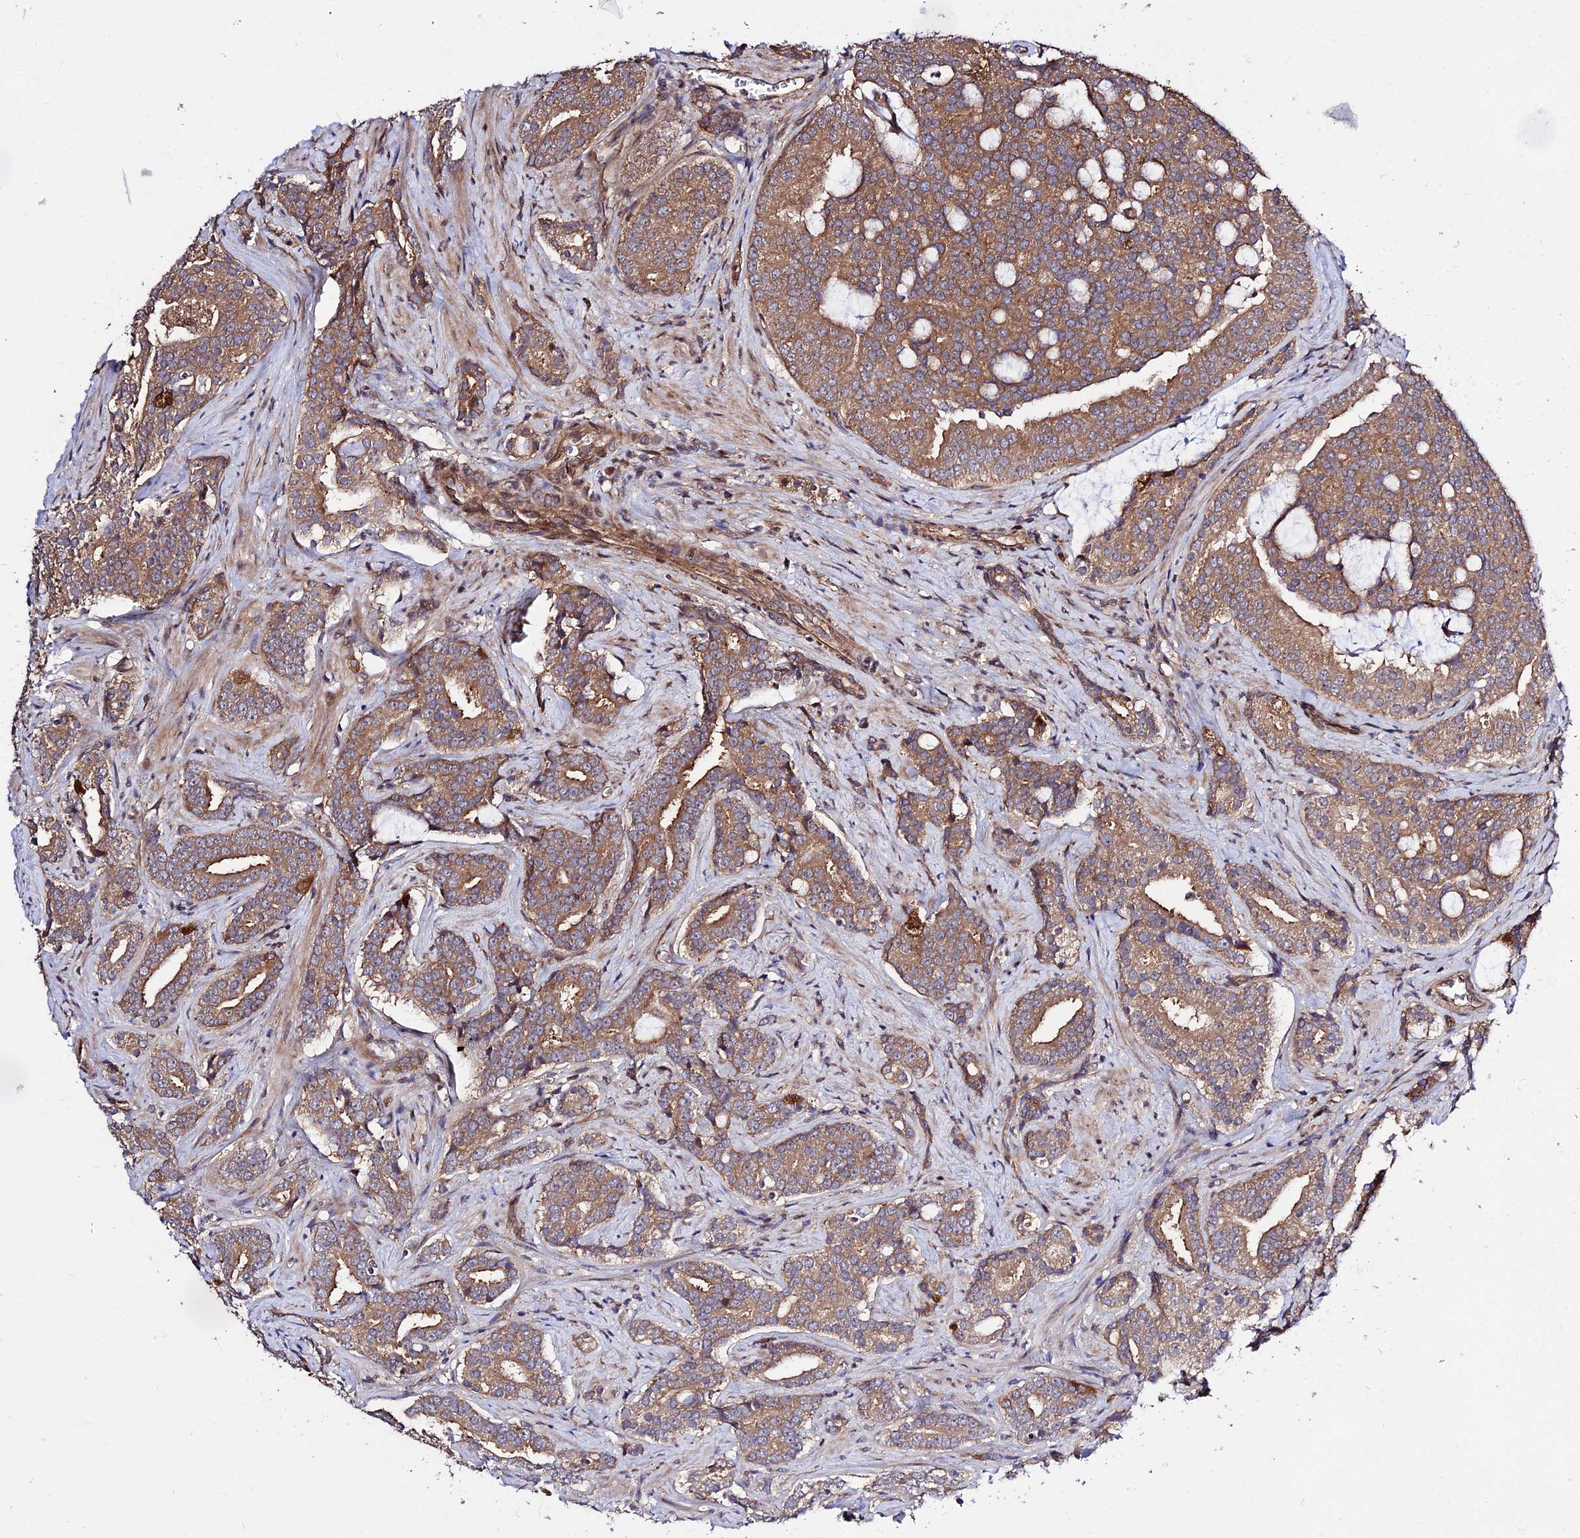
{"staining": {"intensity": "moderate", "quantity": ">75%", "location": "cytoplasmic/membranous"}, "tissue": "prostate cancer", "cell_type": "Tumor cells", "image_type": "cancer", "snomed": [{"axis": "morphology", "description": "Adenocarcinoma, High grade"}, {"axis": "topography", "description": "Prostate"}], "caption": "Prostate cancer (adenocarcinoma (high-grade)) stained with a brown dye shows moderate cytoplasmic/membranous positive expression in about >75% of tumor cells.", "gene": "SMG6", "patient": {"sex": "male", "age": 55}}